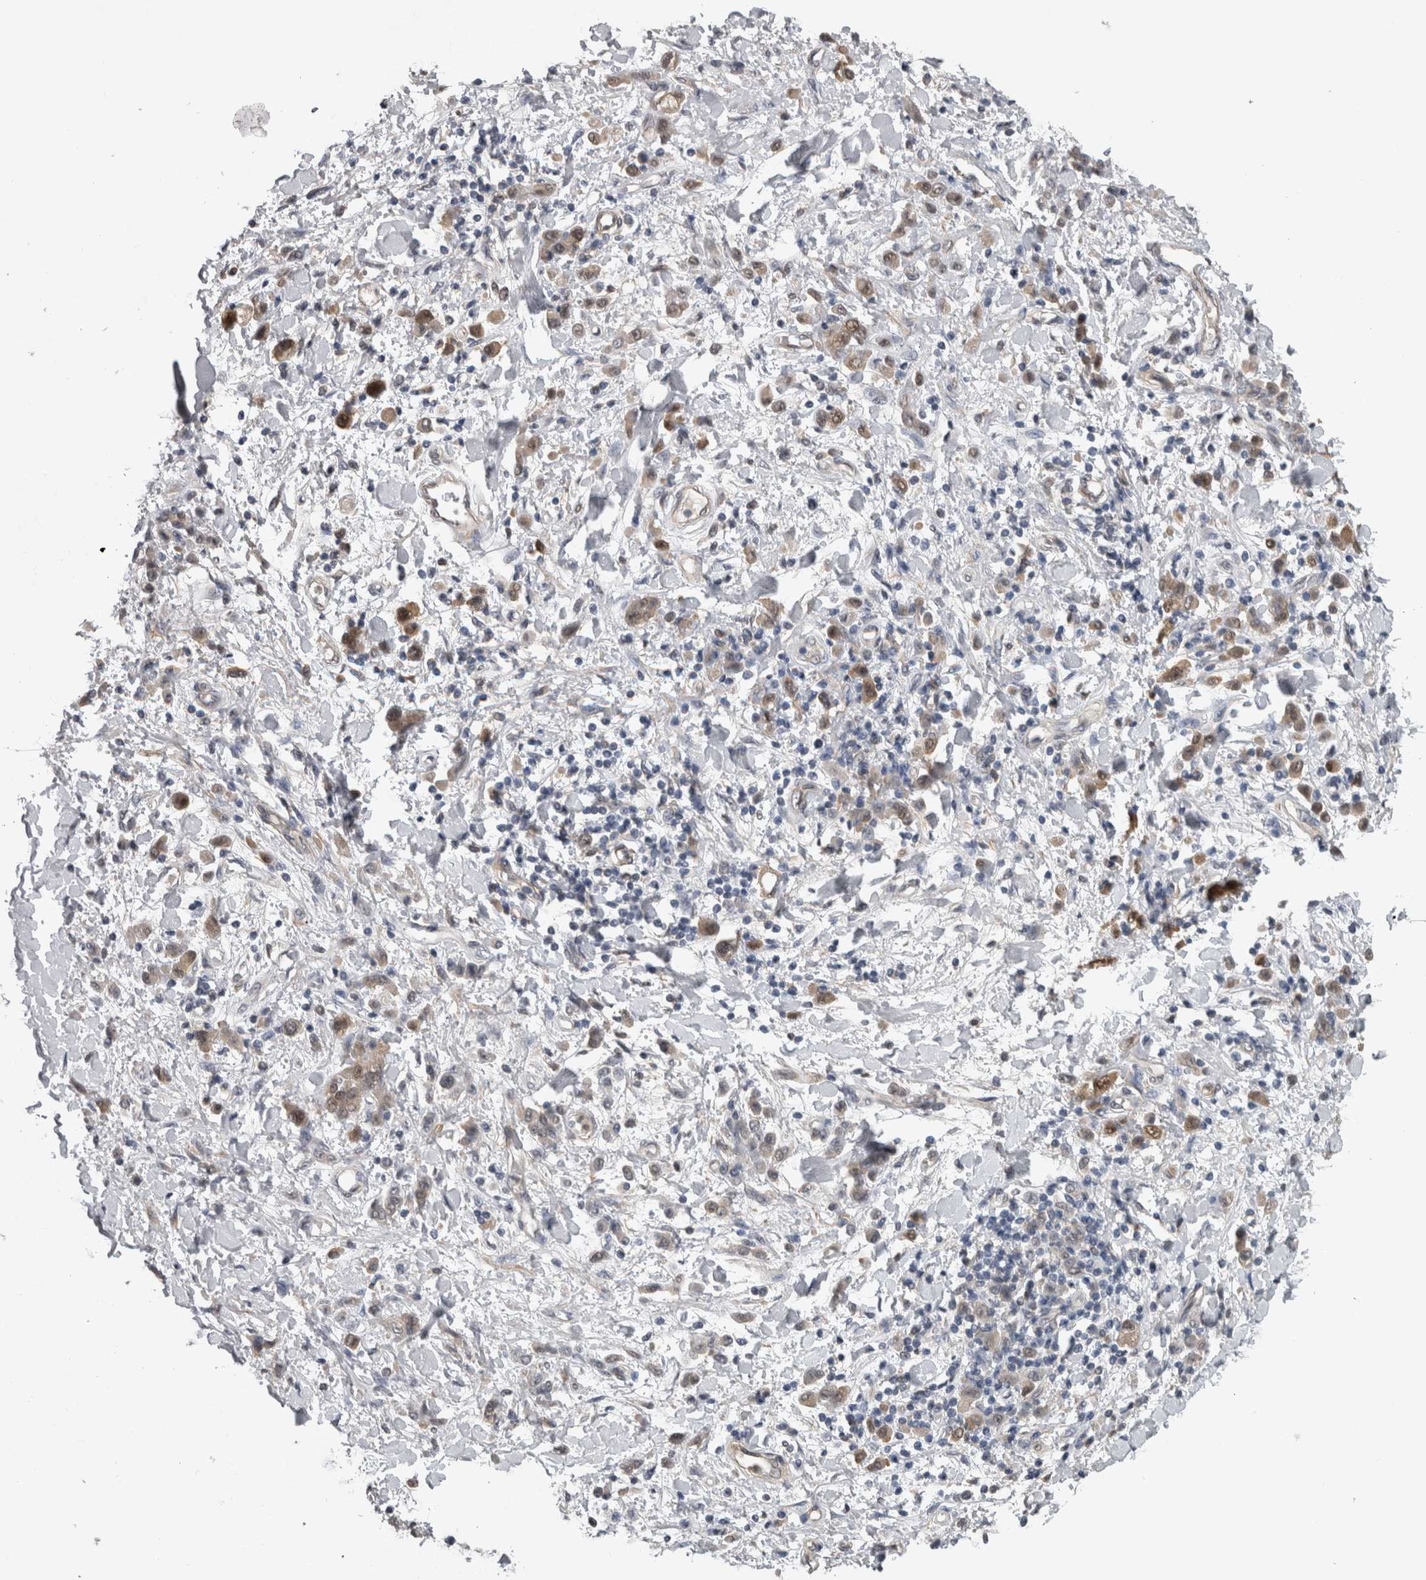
{"staining": {"intensity": "moderate", "quantity": "25%-75%", "location": "cytoplasmic/membranous,nuclear"}, "tissue": "stomach cancer", "cell_type": "Tumor cells", "image_type": "cancer", "snomed": [{"axis": "morphology", "description": "Normal tissue, NOS"}, {"axis": "morphology", "description": "Adenocarcinoma, NOS"}, {"axis": "topography", "description": "Stomach"}], "caption": "Stomach adenocarcinoma was stained to show a protein in brown. There is medium levels of moderate cytoplasmic/membranous and nuclear expression in about 25%-75% of tumor cells. Ihc stains the protein in brown and the nuclei are stained blue.", "gene": "NAPRT", "patient": {"sex": "male", "age": 82}}